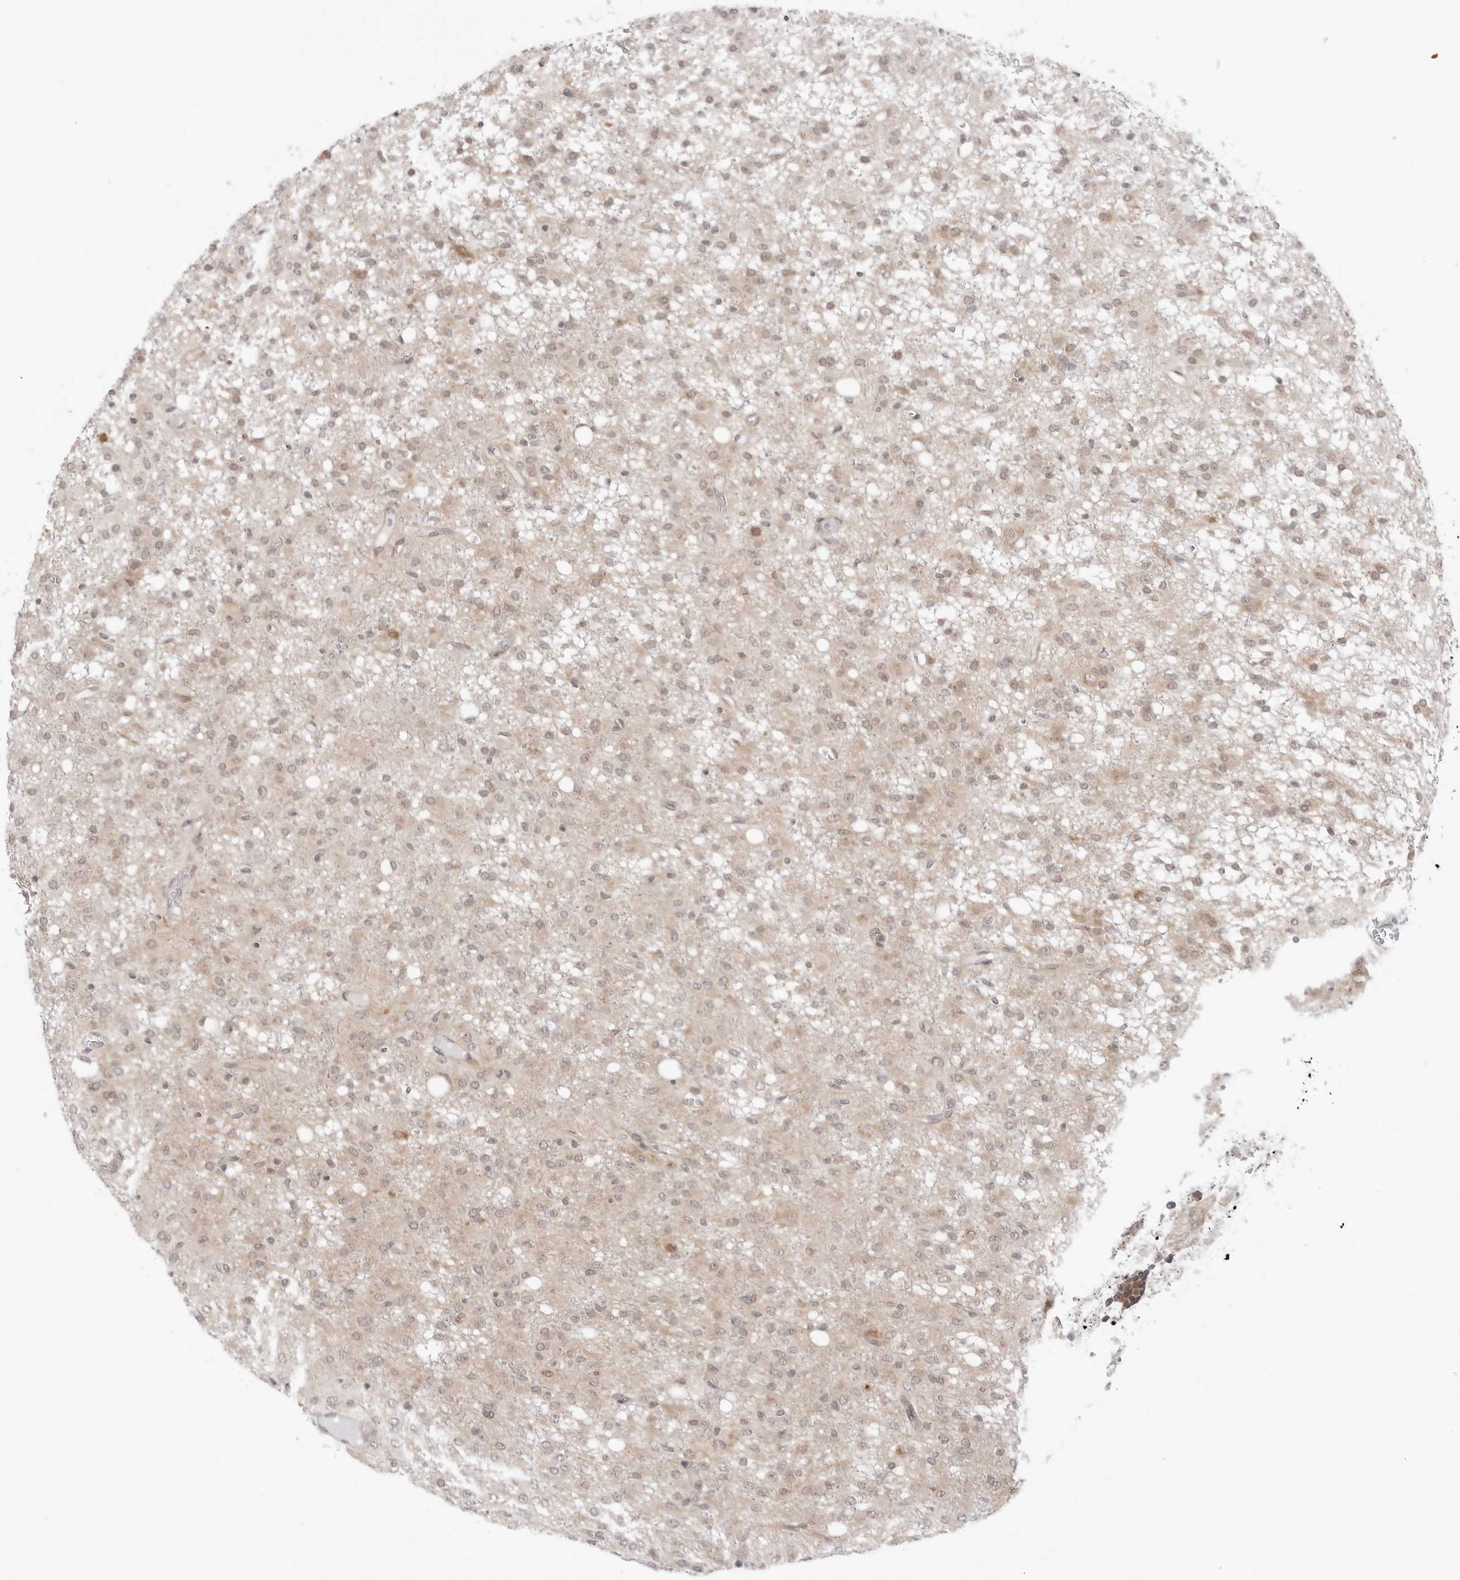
{"staining": {"intensity": "weak", "quantity": "25%-75%", "location": "cytoplasmic/membranous,nuclear"}, "tissue": "glioma", "cell_type": "Tumor cells", "image_type": "cancer", "snomed": [{"axis": "morphology", "description": "Glioma, malignant, High grade"}, {"axis": "topography", "description": "Brain"}], "caption": "Brown immunohistochemical staining in glioma exhibits weak cytoplasmic/membranous and nuclear expression in approximately 25%-75% of tumor cells.", "gene": "NUDC", "patient": {"sex": "female", "age": 59}}